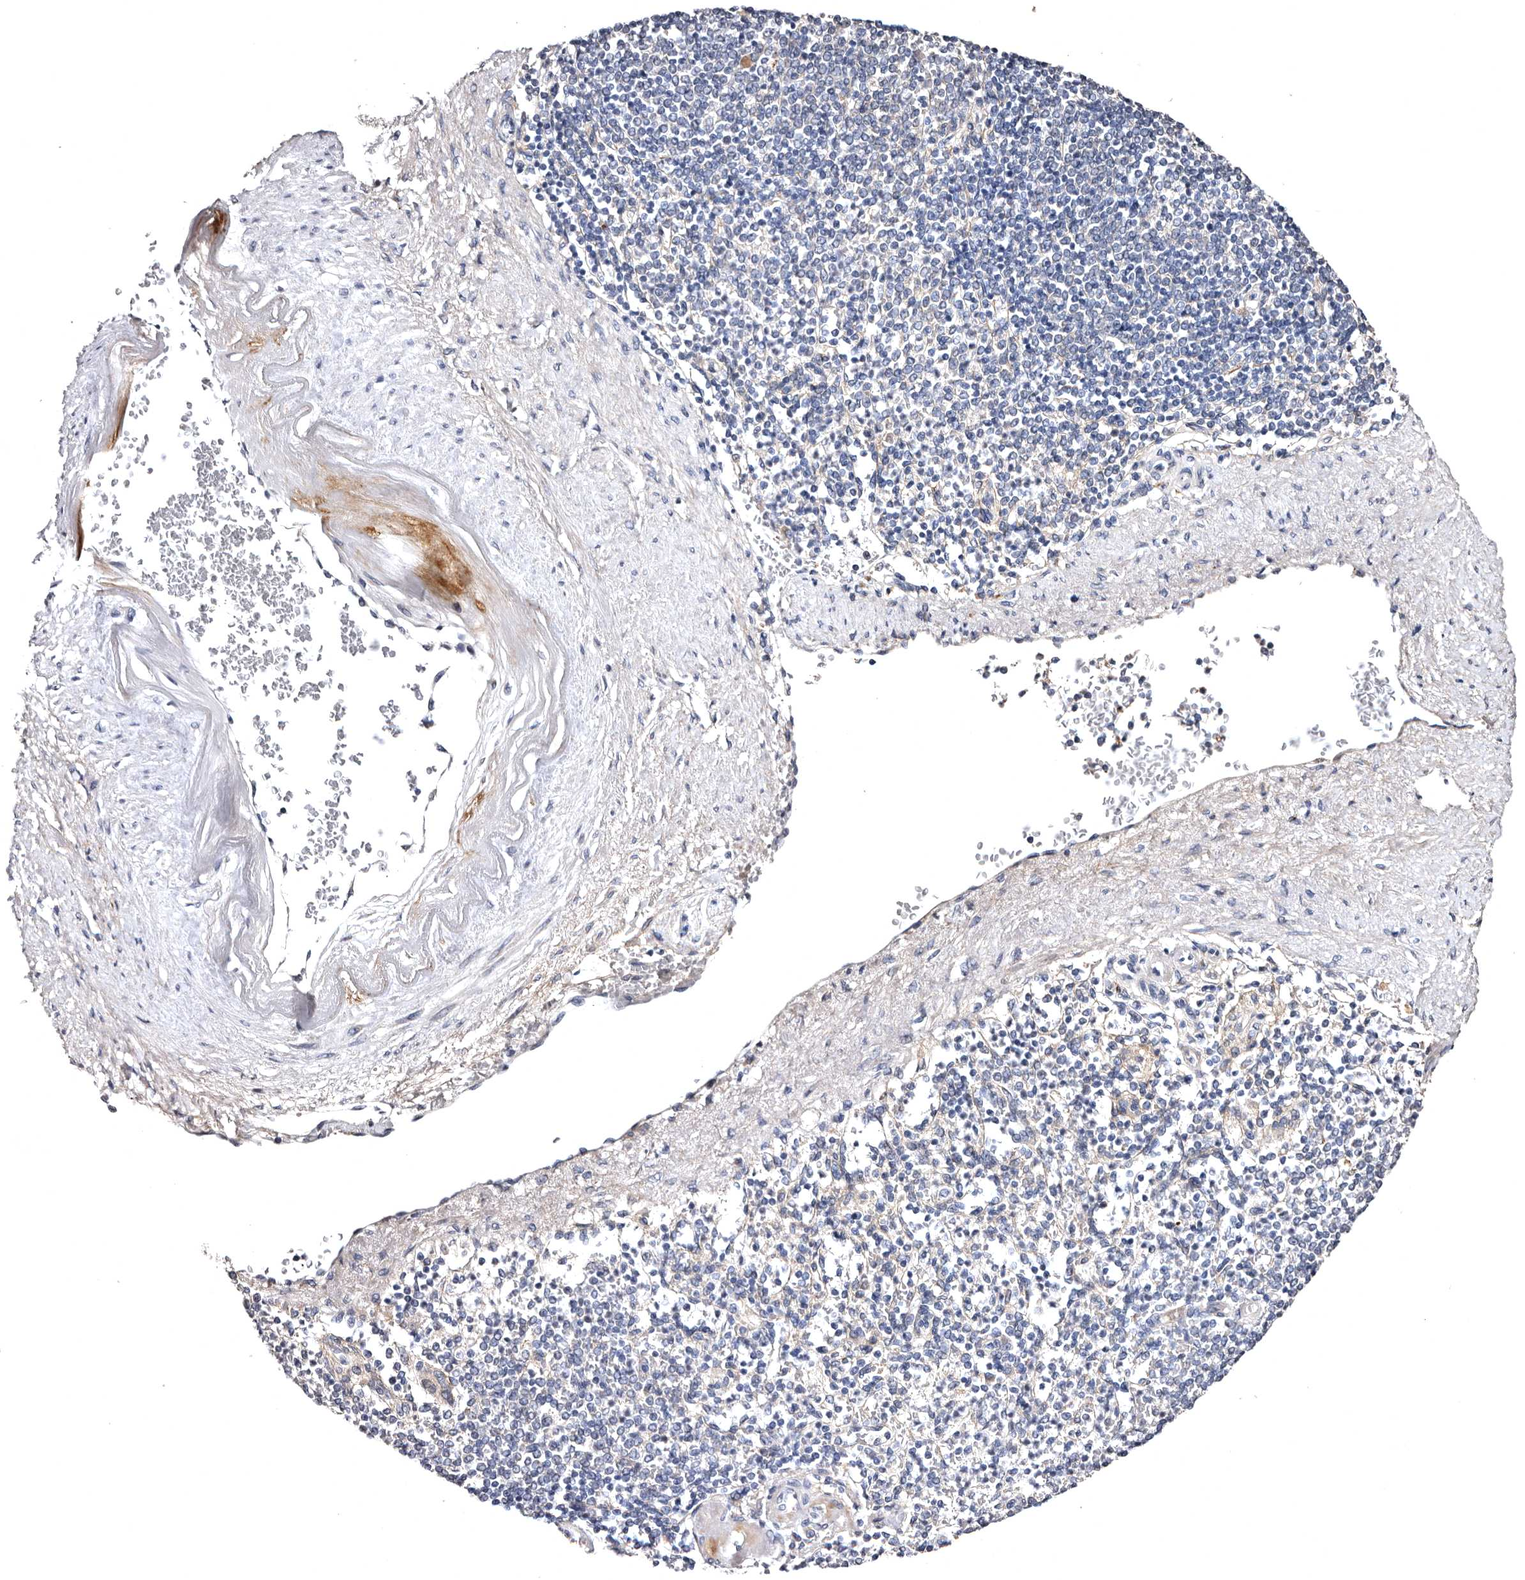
{"staining": {"intensity": "negative", "quantity": "none", "location": "none"}, "tissue": "spleen", "cell_type": "Cells in red pulp", "image_type": "normal", "snomed": [{"axis": "morphology", "description": "Normal tissue, NOS"}, {"axis": "topography", "description": "Spleen"}], "caption": "Spleen stained for a protein using immunohistochemistry exhibits no positivity cells in red pulp.", "gene": "FAM91A1", "patient": {"sex": "female", "age": 74}}